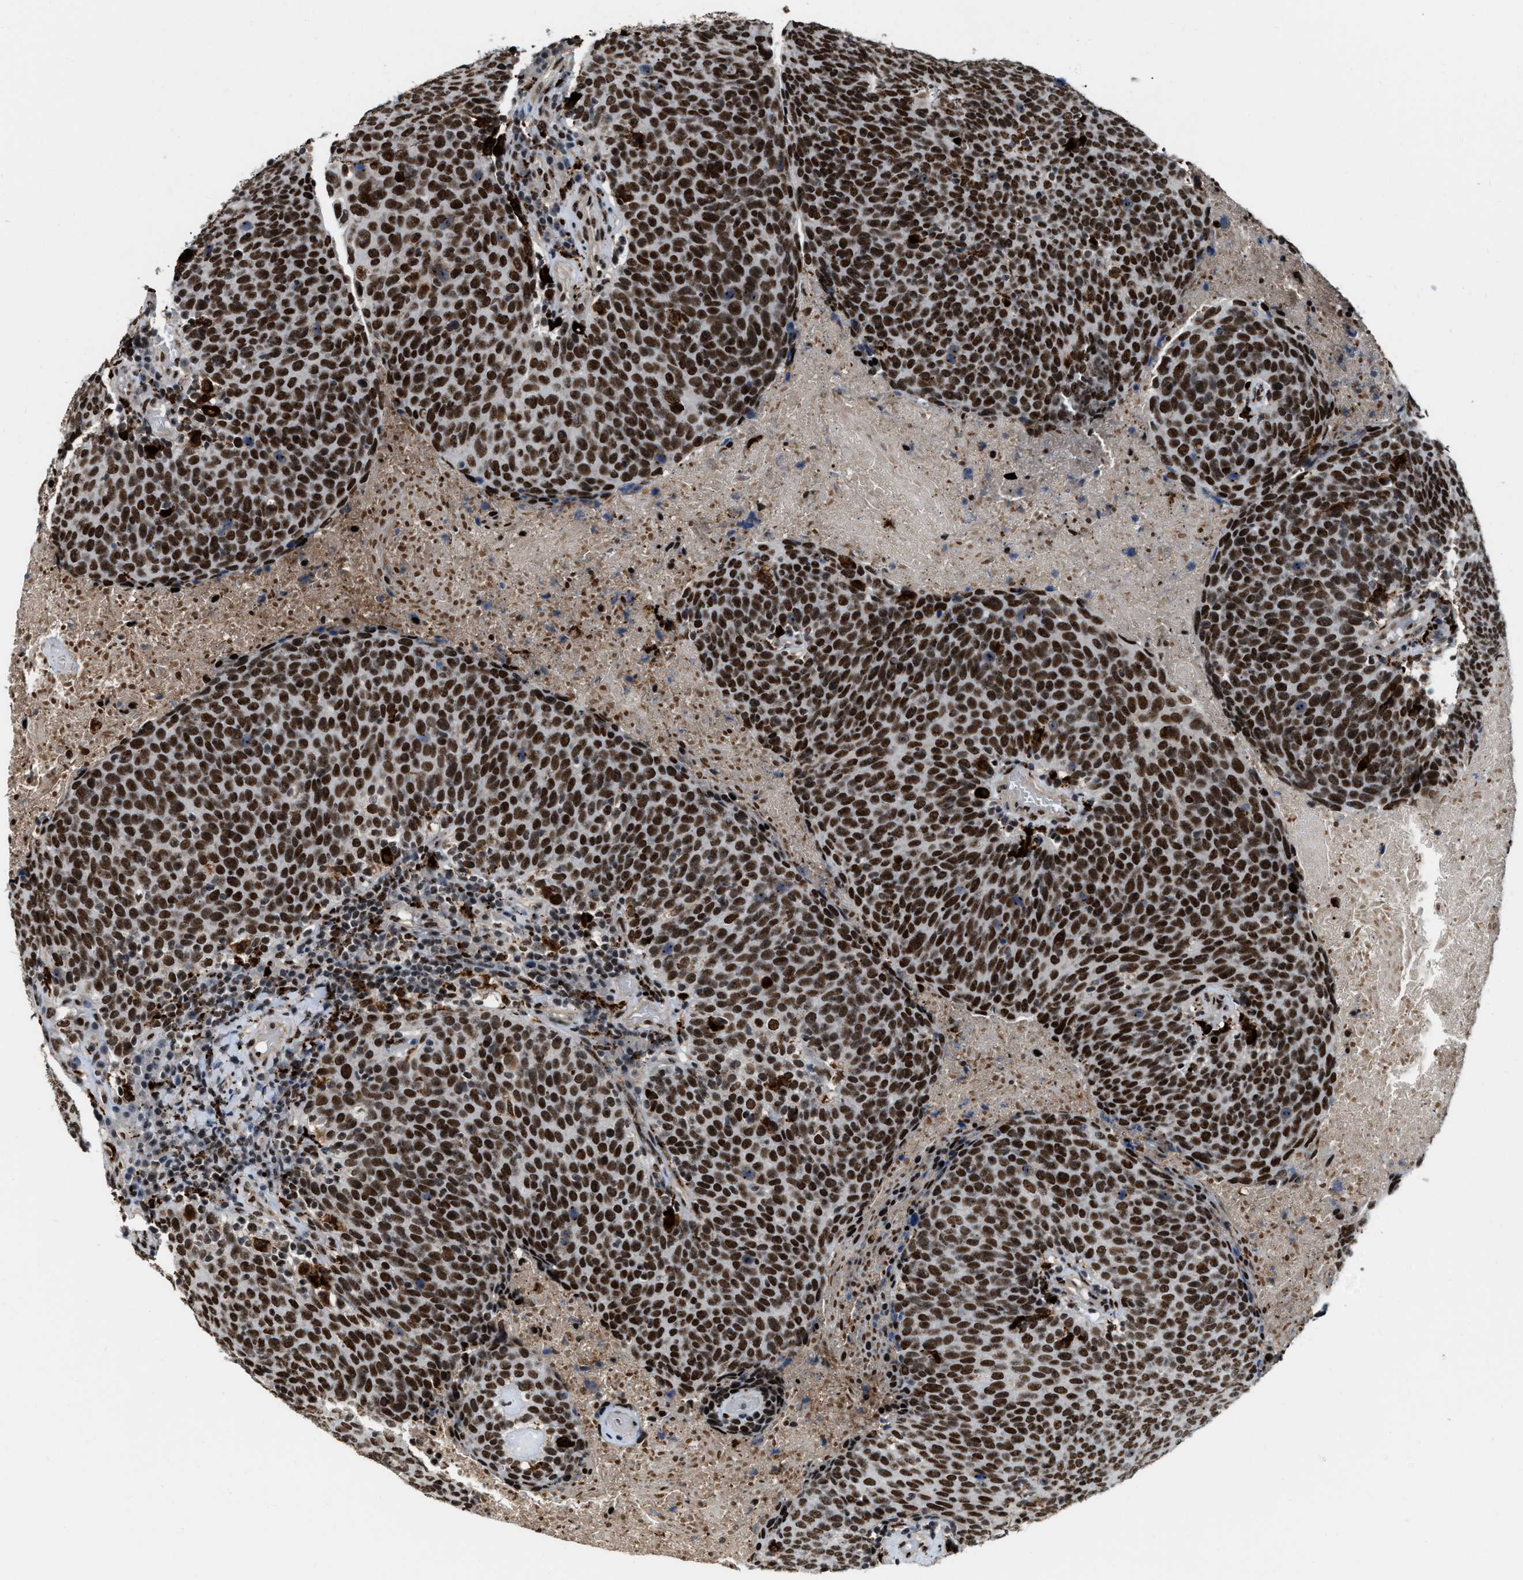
{"staining": {"intensity": "strong", "quantity": ">75%", "location": "nuclear"}, "tissue": "head and neck cancer", "cell_type": "Tumor cells", "image_type": "cancer", "snomed": [{"axis": "morphology", "description": "Squamous cell carcinoma, NOS"}, {"axis": "morphology", "description": "Squamous cell carcinoma, metastatic, NOS"}, {"axis": "topography", "description": "Lymph node"}, {"axis": "topography", "description": "Head-Neck"}], "caption": "This image exhibits immunohistochemistry staining of head and neck squamous cell carcinoma, with high strong nuclear expression in about >75% of tumor cells.", "gene": "NUMA1", "patient": {"sex": "male", "age": 62}}